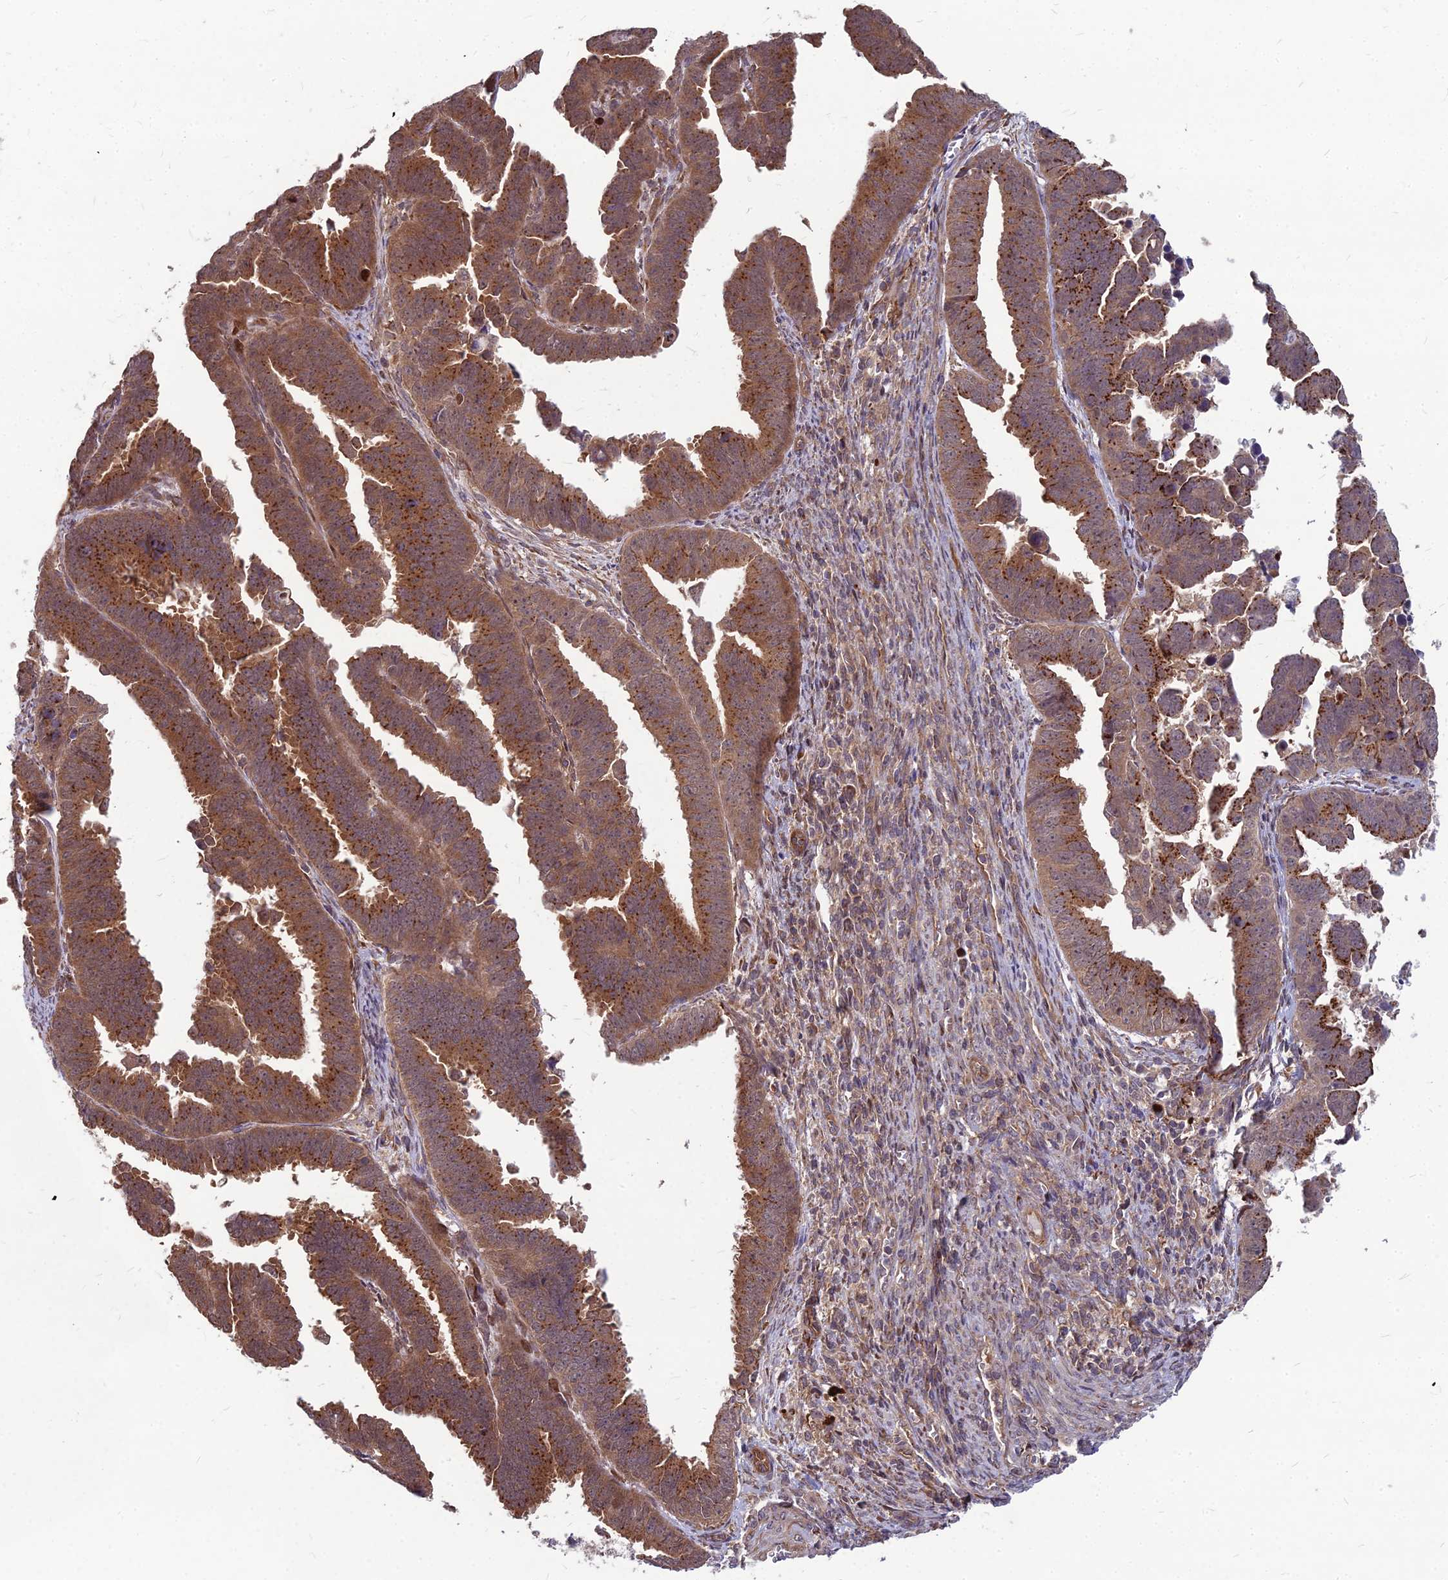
{"staining": {"intensity": "strong", "quantity": ">75%", "location": "cytoplasmic/membranous"}, "tissue": "endometrial cancer", "cell_type": "Tumor cells", "image_type": "cancer", "snomed": [{"axis": "morphology", "description": "Adenocarcinoma, NOS"}, {"axis": "topography", "description": "Endometrium"}], "caption": "Tumor cells display high levels of strong cytoplasmic/membranous positivity in about >75% of cells in endometrial cancer (adenocarcinoma).", "gene": "MFSD8", "patient": {"sex": "female", "age": 75}}